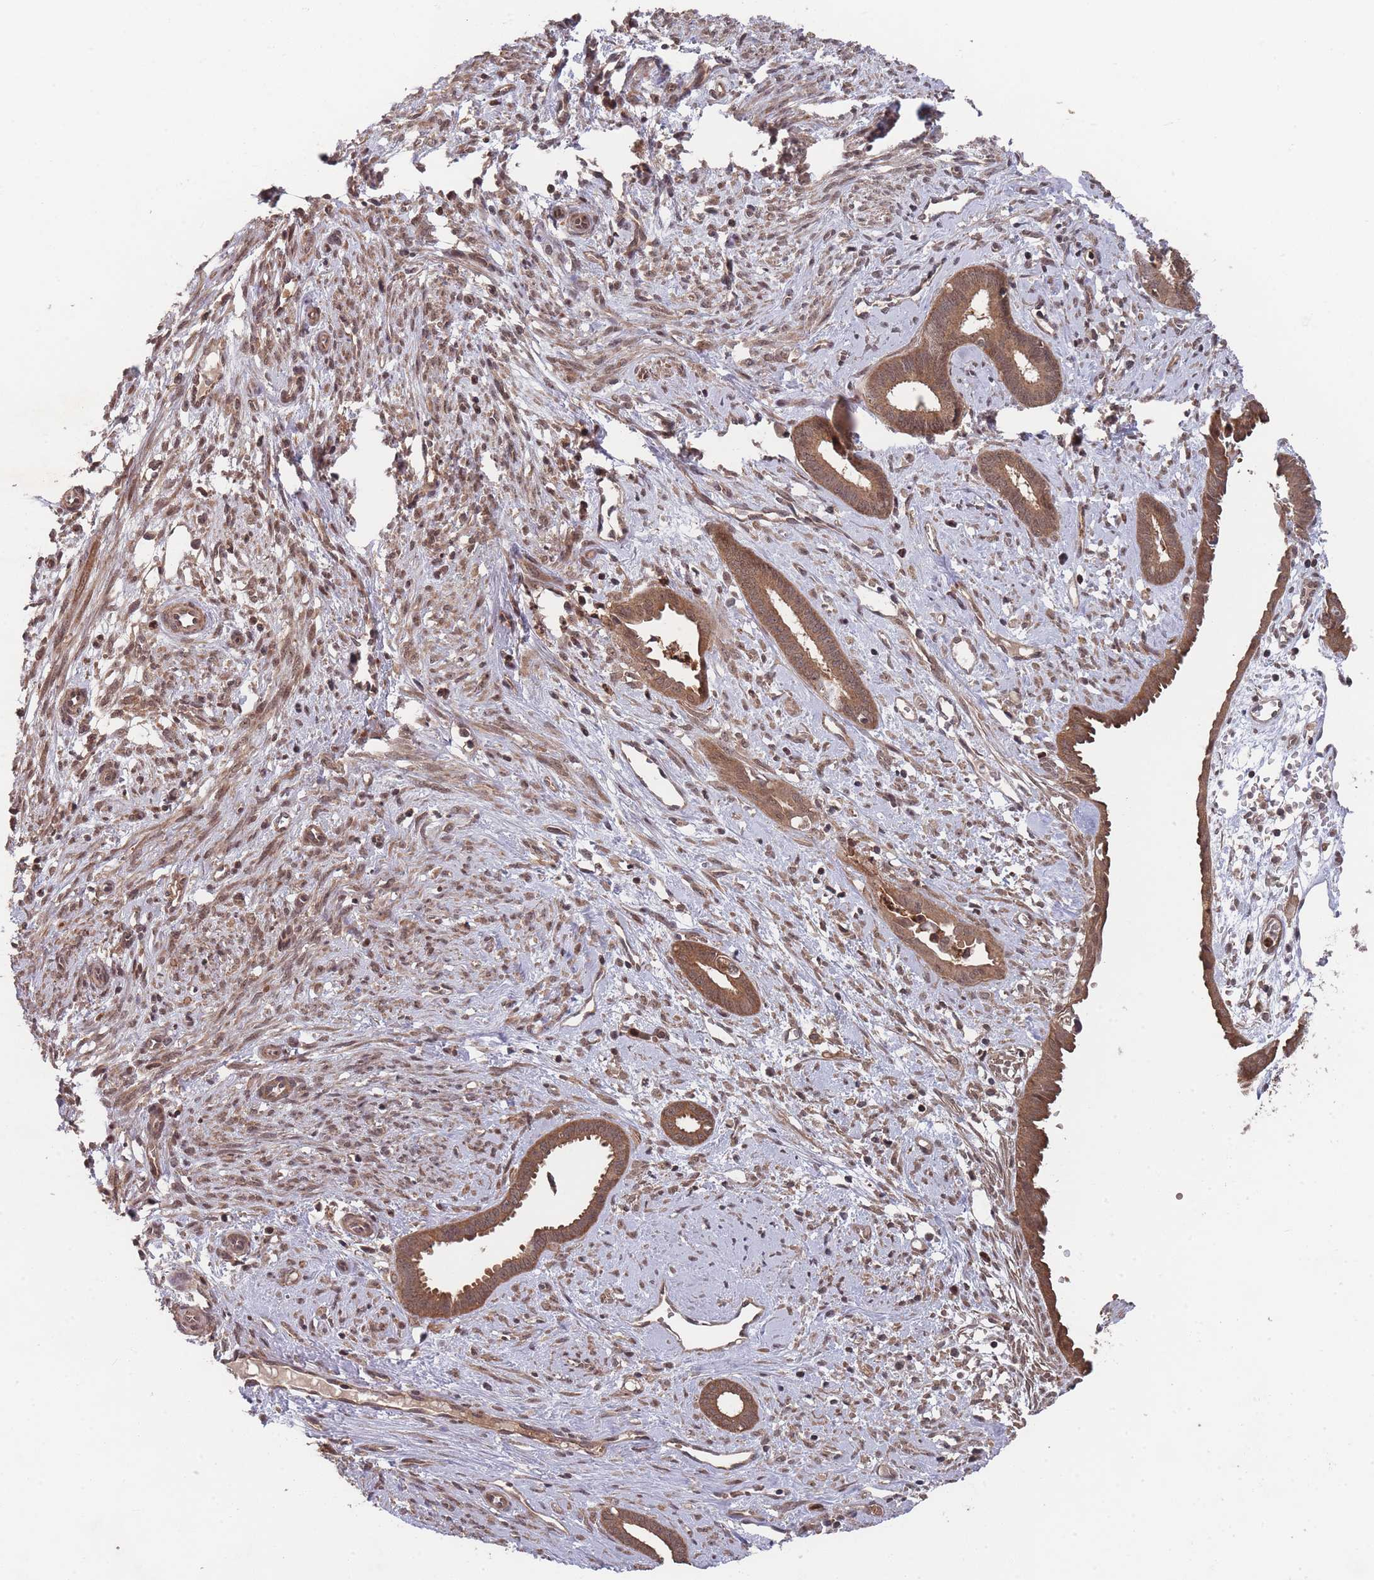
{"staining": {"intensity": "moderate", "quantity": "<25%", "location": "cytoplasmic/membranous,nuclear"}, "tissue": "endometrium", "cell_type": "Cells in endometrial stroma", "image_type": "normal", "snomed": [{"axis": "morphology", "description": "Normal tissue, NOS"}, {"axis": "topography", "description": "Endometrium"}], "caption": "A high-resolution histopathology image shows immunohistochemistry staining of unremarkable endometrium, which displays moderate cytoplasmic/membranous,nuclear expression in about <25% of cells in endometrial stroma. The staining was performed using DAB (3,3'-diaminobenzidine) to visualize the protein expression in brown, while the nuclei were stained in blue with hematoxylin (Magnification: 20x).", "gene": "SF3B1", "patient": {"sex": "female", "age": 61}}